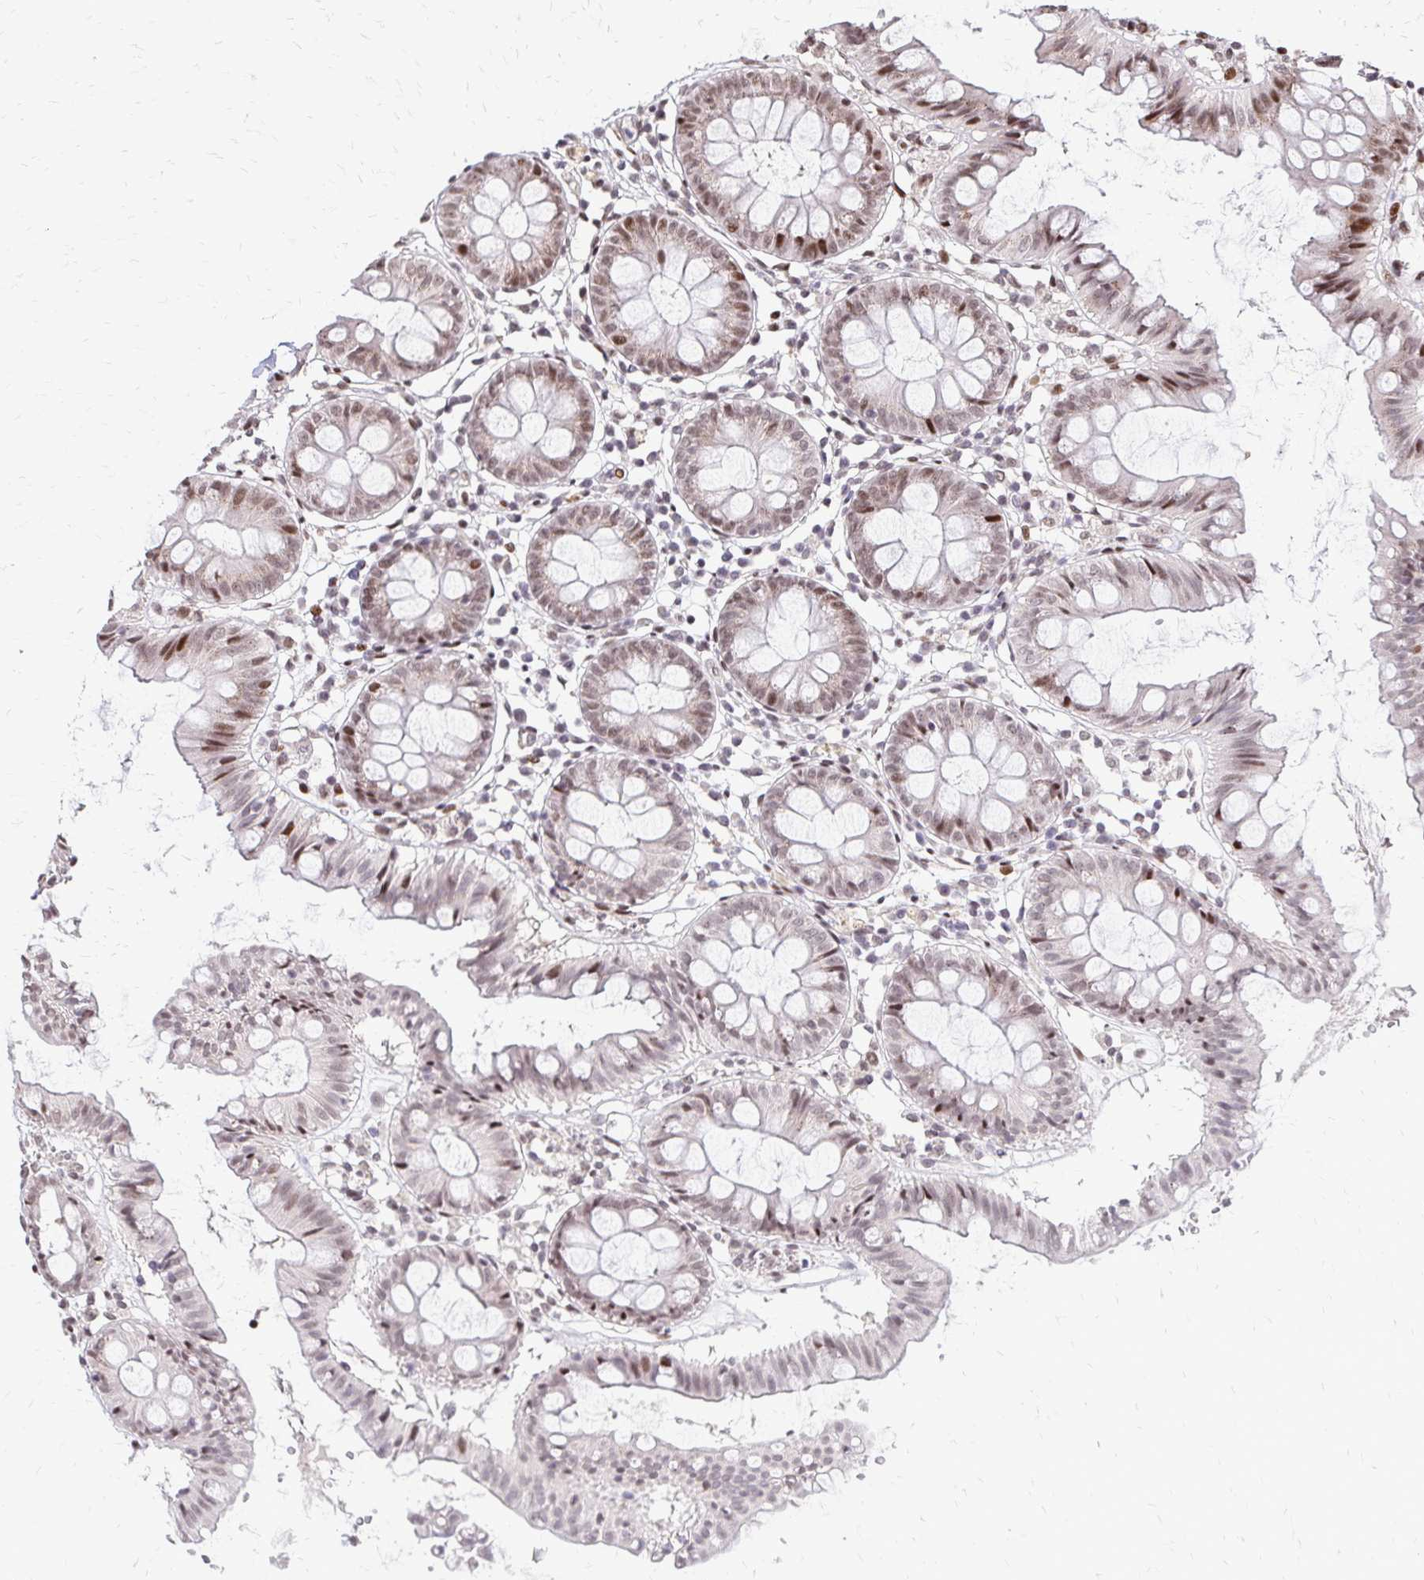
{"staining": {"intensity": "weak", "quantity": "25%-75%", "location": "nuclear"}, "tissue": "colon", "cell_type": "Endothelial cells", "image_type": "normal", "snomed": [{"axis": "morphology", "description": "Normal tissue, NOS"}, {"axis": "topography", "description": "Colon"}], "caption": "A micrograph showing weak nuclear staining in approximately 25%-75% of endothelial cells in benign colon, as visualized by brown immunohistochemical staining.", "gene": "TOB1", "patient": {"sex": "female", "age": 84}}